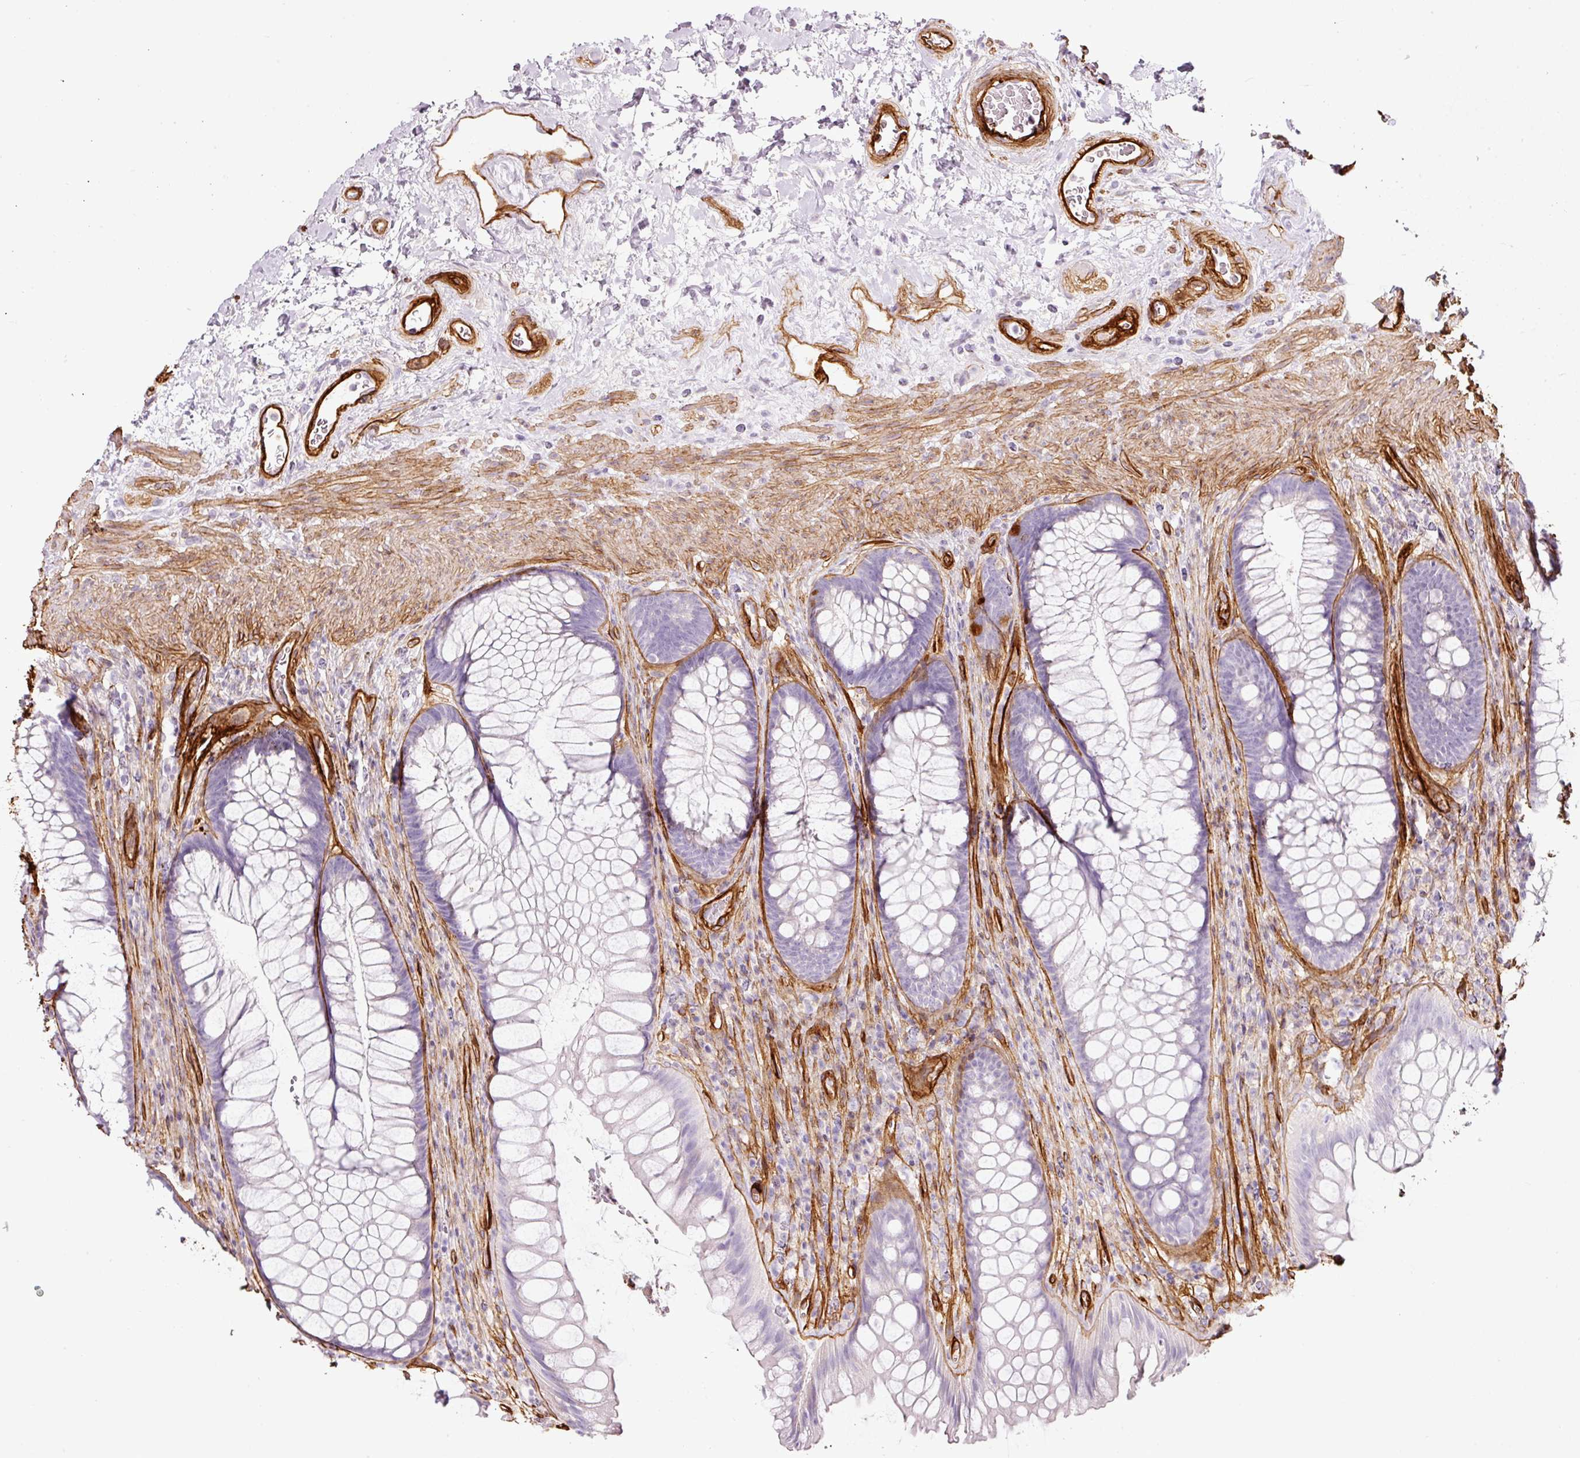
{"staining": {"intensity": "negative", "quantity": "none", "location": "none"}, "tissue": "rectum", "cell_type": "Glandular cells", "image_type": "normal", "snomed": [{"axis": "morphology", "description": "Normal tissue, NOS"}, {"axis": "topography", "description": "Rectum"}], "caption": "Immunohistochemistry (IHC) photomicrograph of normal rectum: rectum stained with DAB displays no significant protein positivity in glandular cells. Nuclei are stained in blue.", "gene": "LOXL4", "patient": {"sex": "male", "age": 53}}